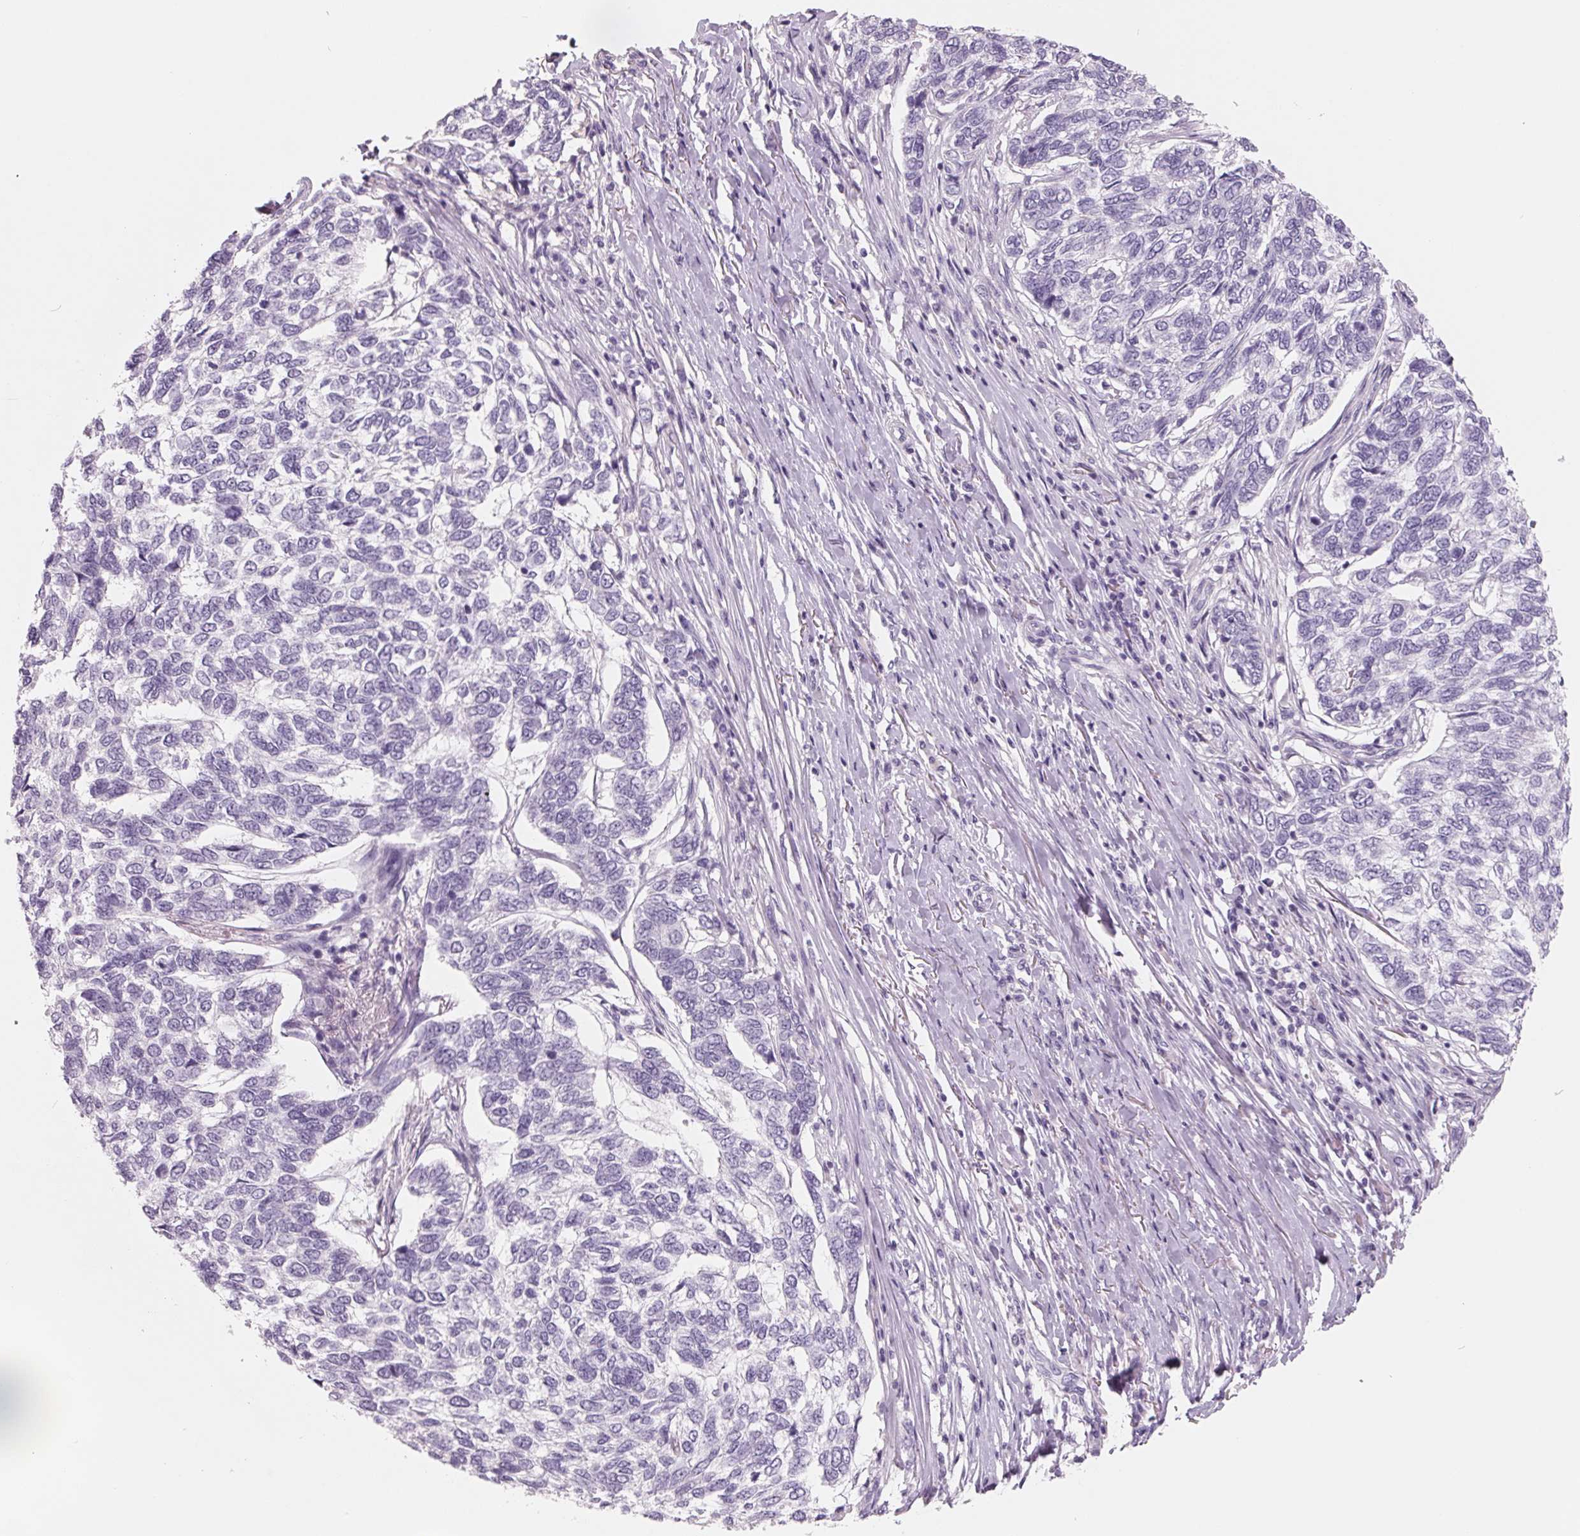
{"staining": {"intensity": "negative", "quantity": "none", "location": "none"}, "tissue": "skin cancer", "cell_type": "Tumor cells", "image_type": "cancer", "snomed": [{"axis": "morphology", "description": "Basal cell carcinoma"}, {"axis": "topography", "description": "Skin"}], "caption": "DAB (3,3'-diaminobenzidine) immunohistochemical staining of skin cancer (basal cell carcinoma) shows no significant staining in tumor cells. Brightfield microscopy of IHC stained with DAB (brown) and hematoxylin (blue), captured at high magnification.", "gene": "FTCD", "patient": {"sex": "female", "age": 65}}